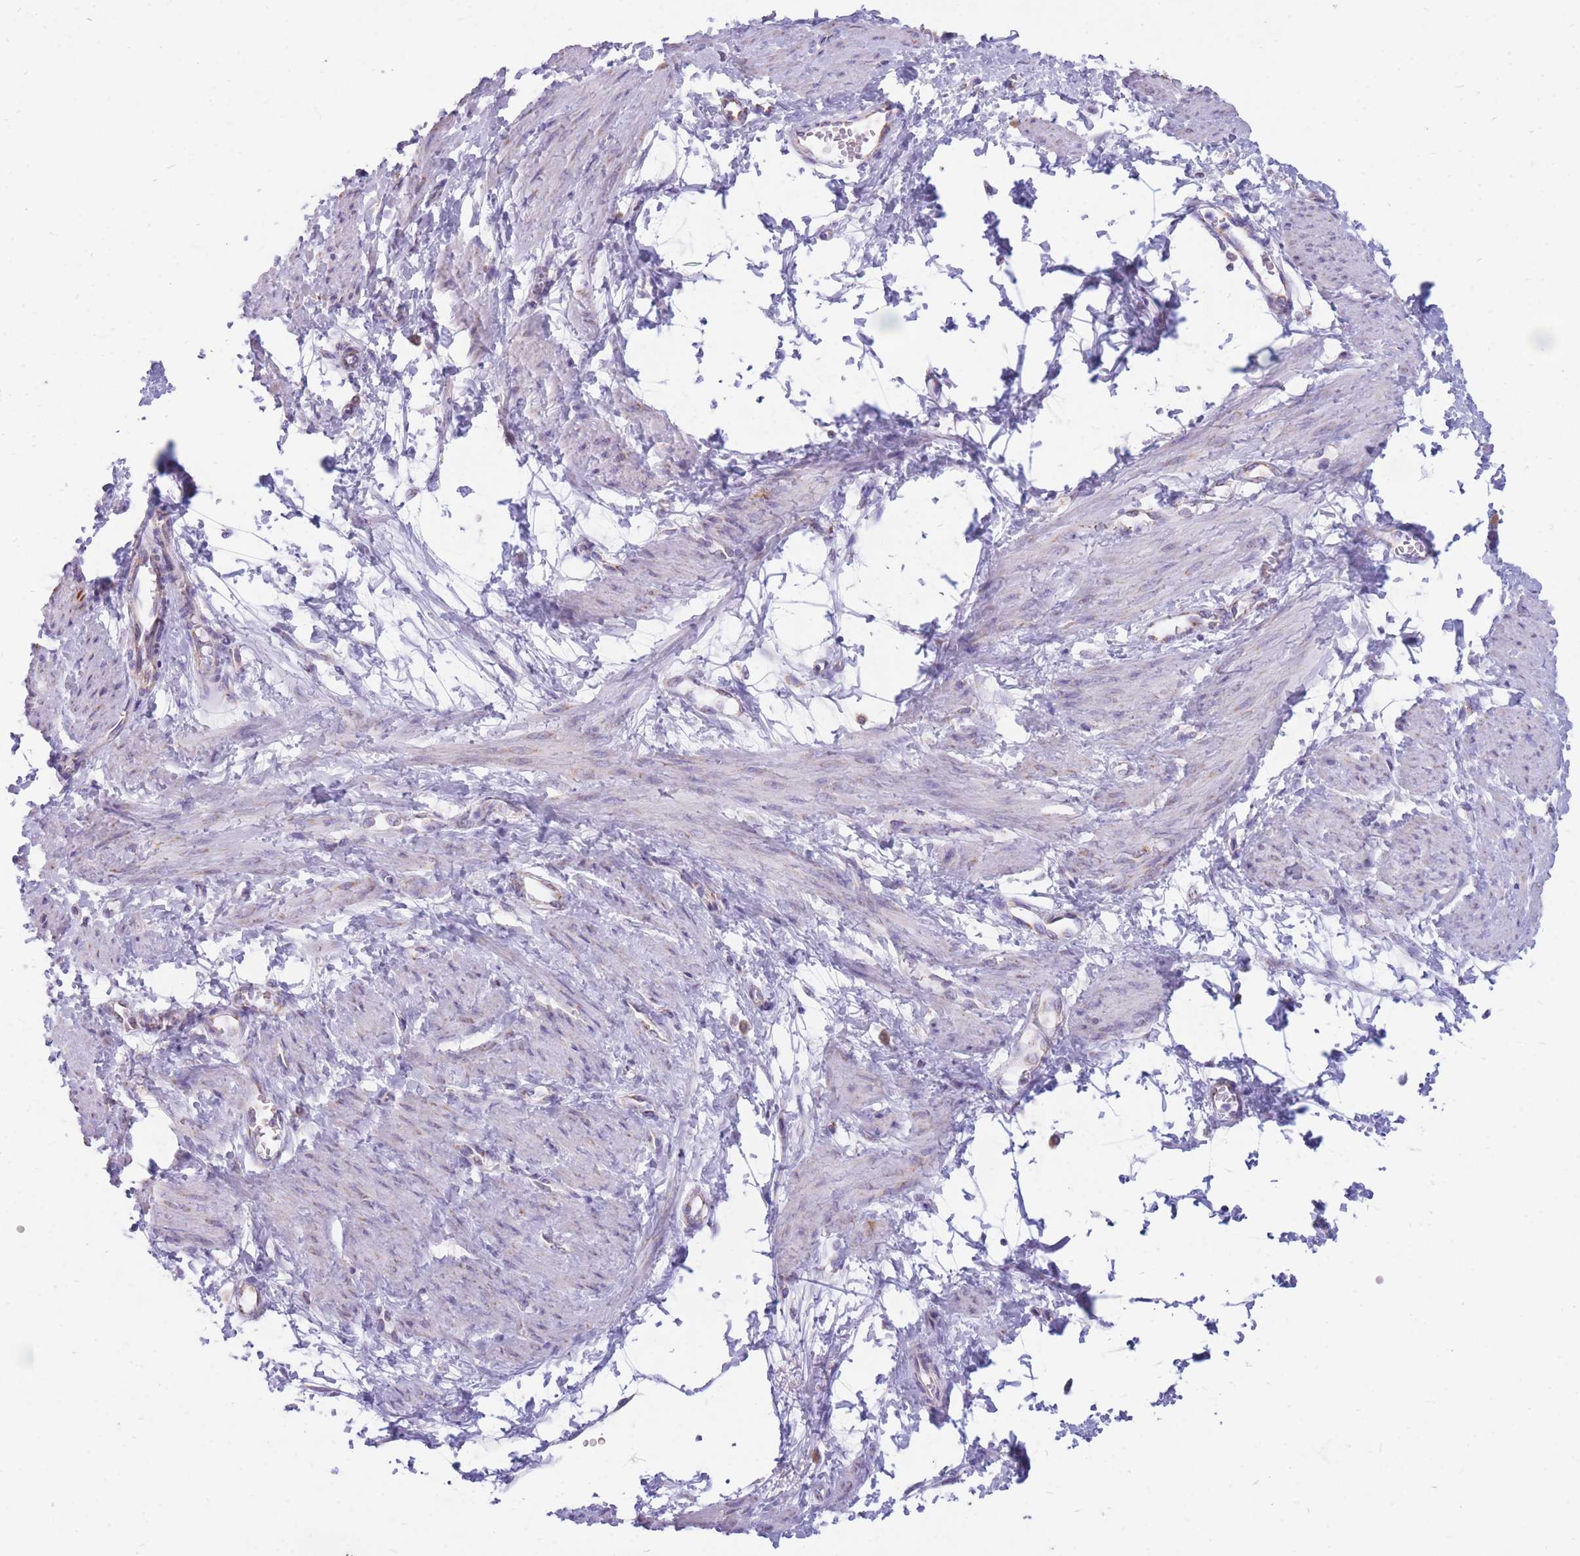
{"staining": {"intensity": "negative", "quantity": "none", "location": "none"}, "tissue": "smooth muscle", "cell_type": "Smooth muscle cells", "image_type": "normal", "snomed": [{"axis": "morphology", "description": "Normal tissue, NOS"}, {"axis": "topography", "description": "Smooth muscle"}, {"axis": "topography", "description": "Uterus"}], "caption": "Photomicrograph shows no significant protein positivity in smooth muscle cells of normal smooth muscle. (DAB (3,3'-diaminobenzidine) immunohistochemistry (IHC), high magnification).", "gene": "PCSK1", "patient": {"sex": "female", "age": 39}}